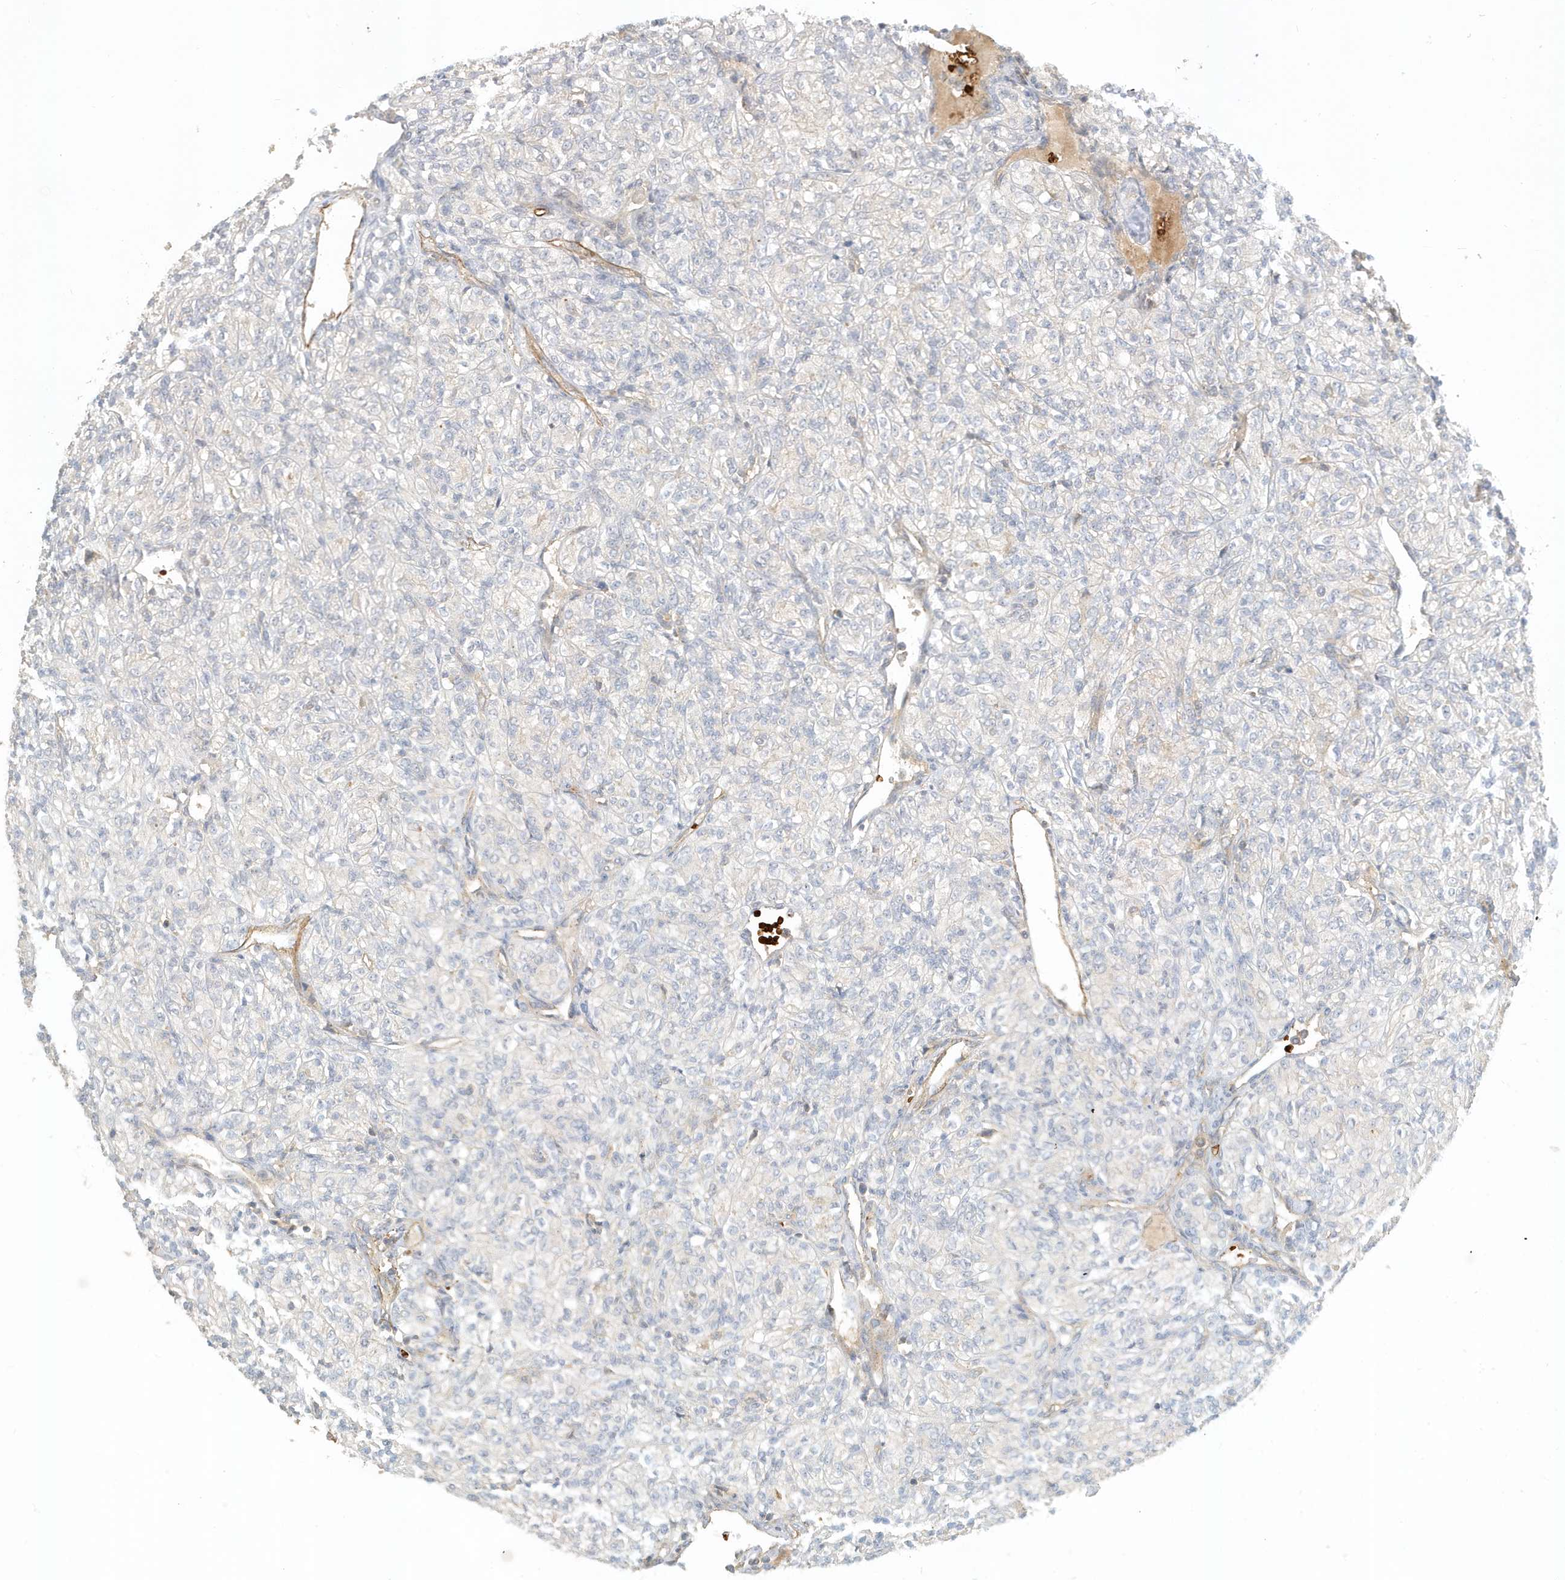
{"staining": {"intensity": "negative", "quantity": "none", "location": "none"}, "tissue": "renal cancer", "cell_type": "Tumor cells", "image_type": "cancer", "snomed": [{"axis": "morphology", "description": "Adenocarcinoma, NOS"}, {"axis": "topography", "description": "Kidney"}], "caption": "A high-resolution histopathology image shows immunohistochemistry (IHC) staining of renal cancer (adenocarcinoma), which reveals no significant staining in tumor cells.", "gene": "FYCO1", "patient": {"sex": "male", "age": 77}}